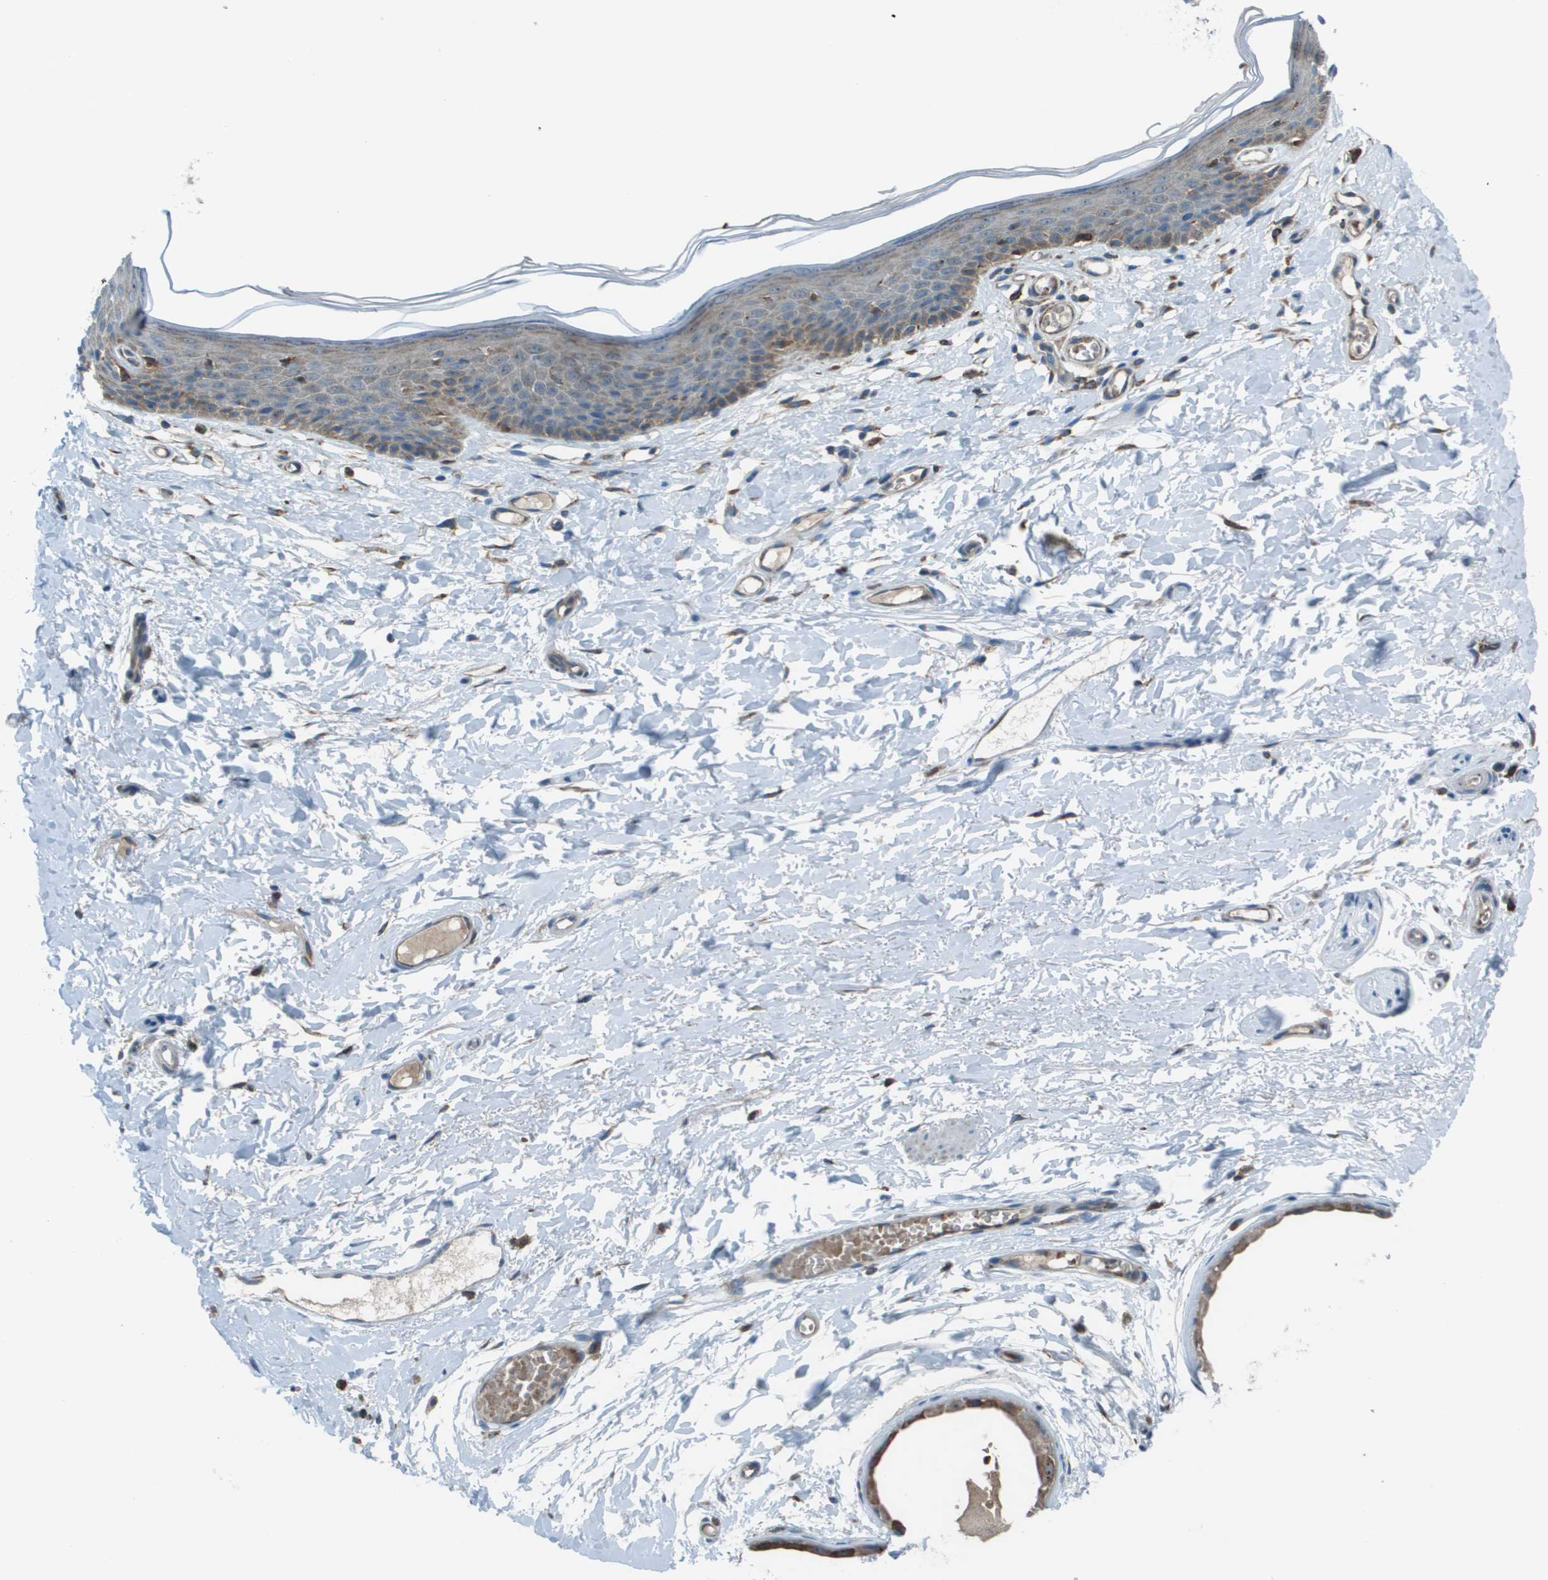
{"staining": {"intensity": "moderate", "quantity": "<25%", "location": "cytoplasmic/membranous"}, "tissue": "skin", "cell_type": "Epidermal cells", "image_type": "normal", "snomed": [{"axis": "morphology", "description": "Normal tissue, NOS"}, {"axis": "topography", "description": "Vulva"}], "caption": "Approximately <25% of epidermal cells in benign human skin reveal moderate cytoplasmic/membranous protein positivity as visualized by brown immunohistochemical staining.", "gene": "UTS2", "patient": {"sex": "female", "age": 54}}